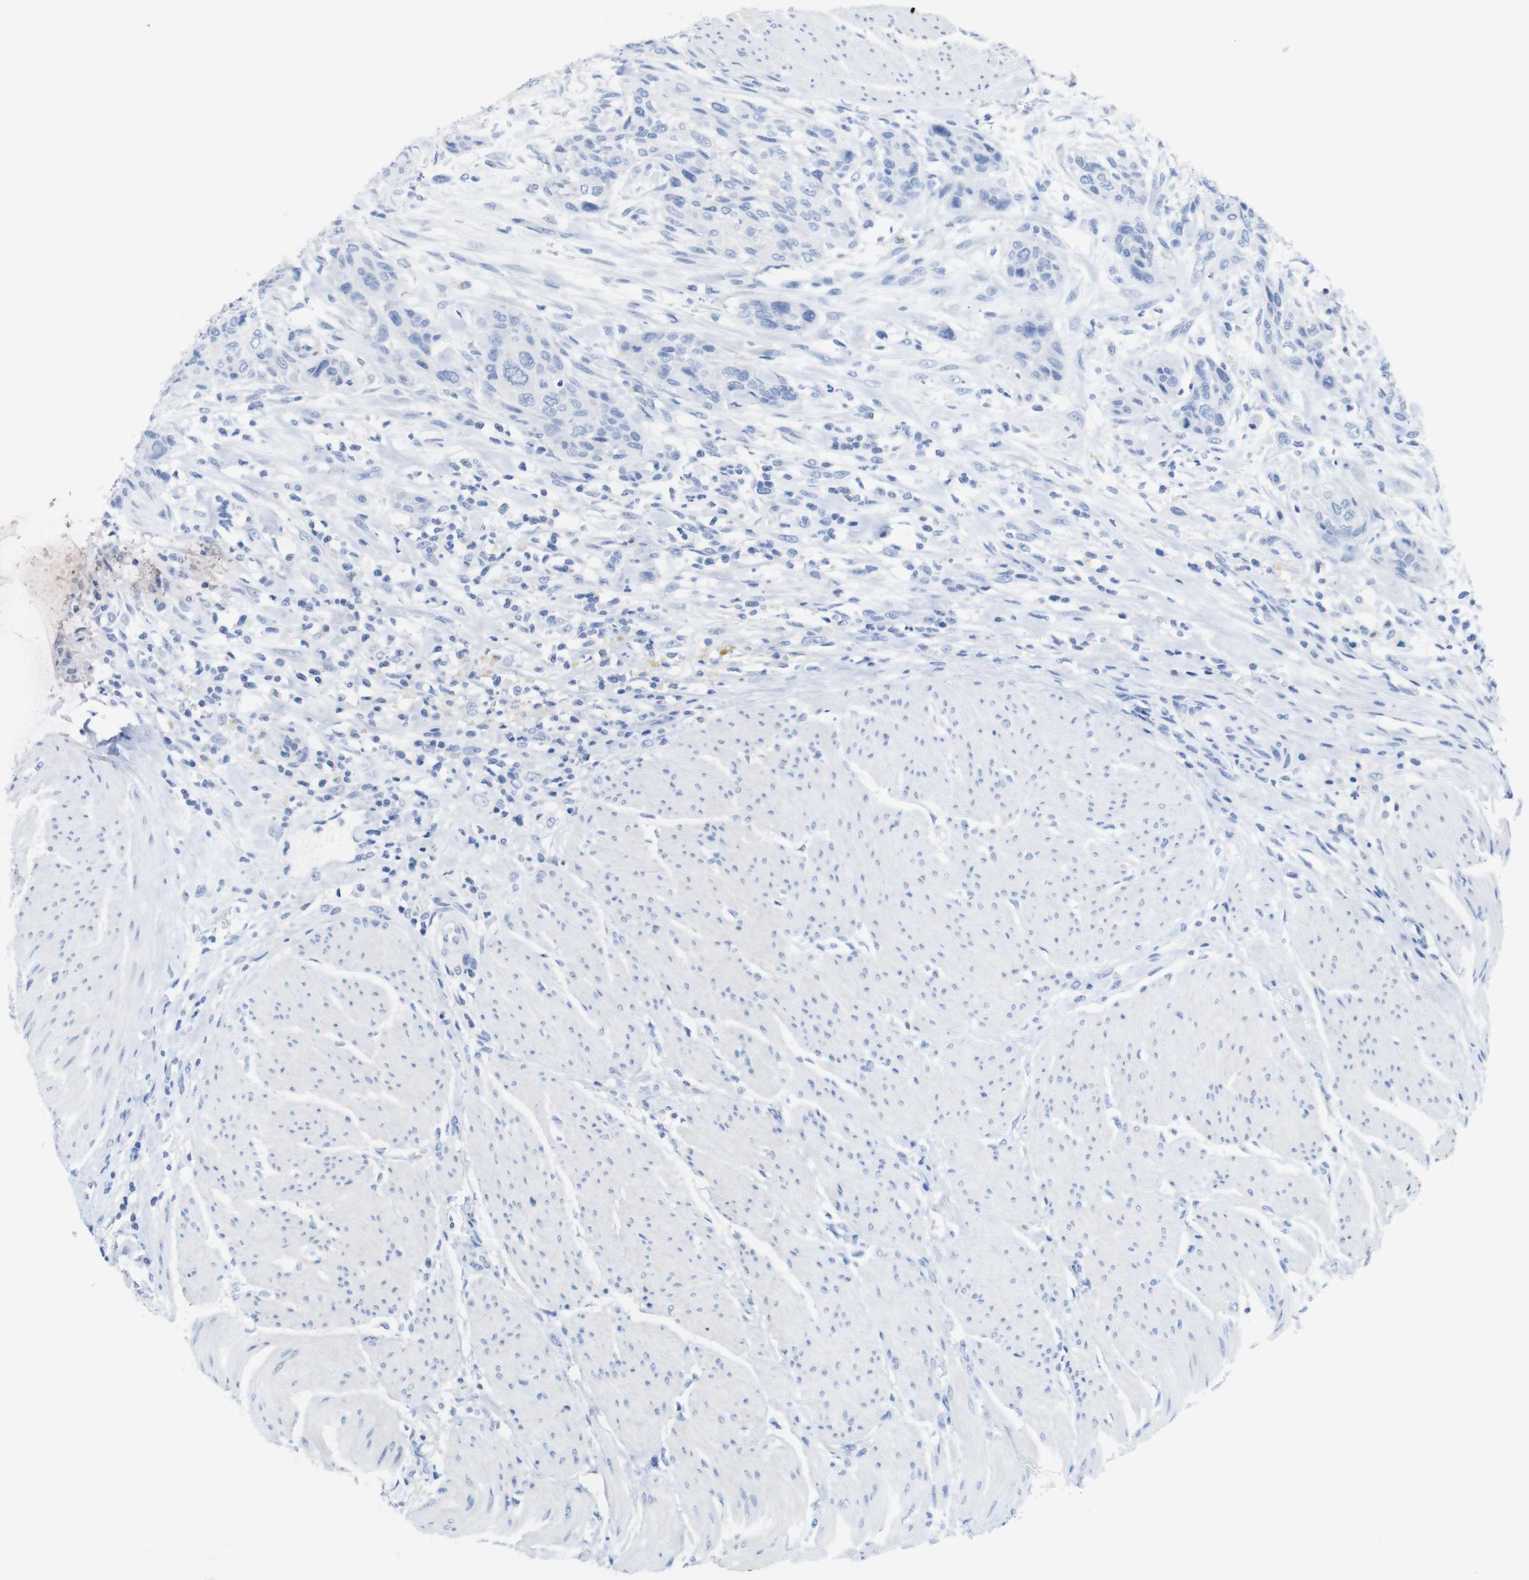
{"staining": {"intensity": "negative", "quantity": "none", "location": "none"}, "tissue": "urothelial cancer", "cell_type": "Tumor cells", "image_type": "cancer", "snomed": [{"axis": "morphology", "description": "Urothelial carcinoma, High grade"}, {"axis": "topography", "description": "Urinary bladder"}], "caption": "Immunohistochemistry of urothelial cancer shows no expression in tumor cells.", "gene": "LAG3", "patient": {"sex": "male", "age": 35}}